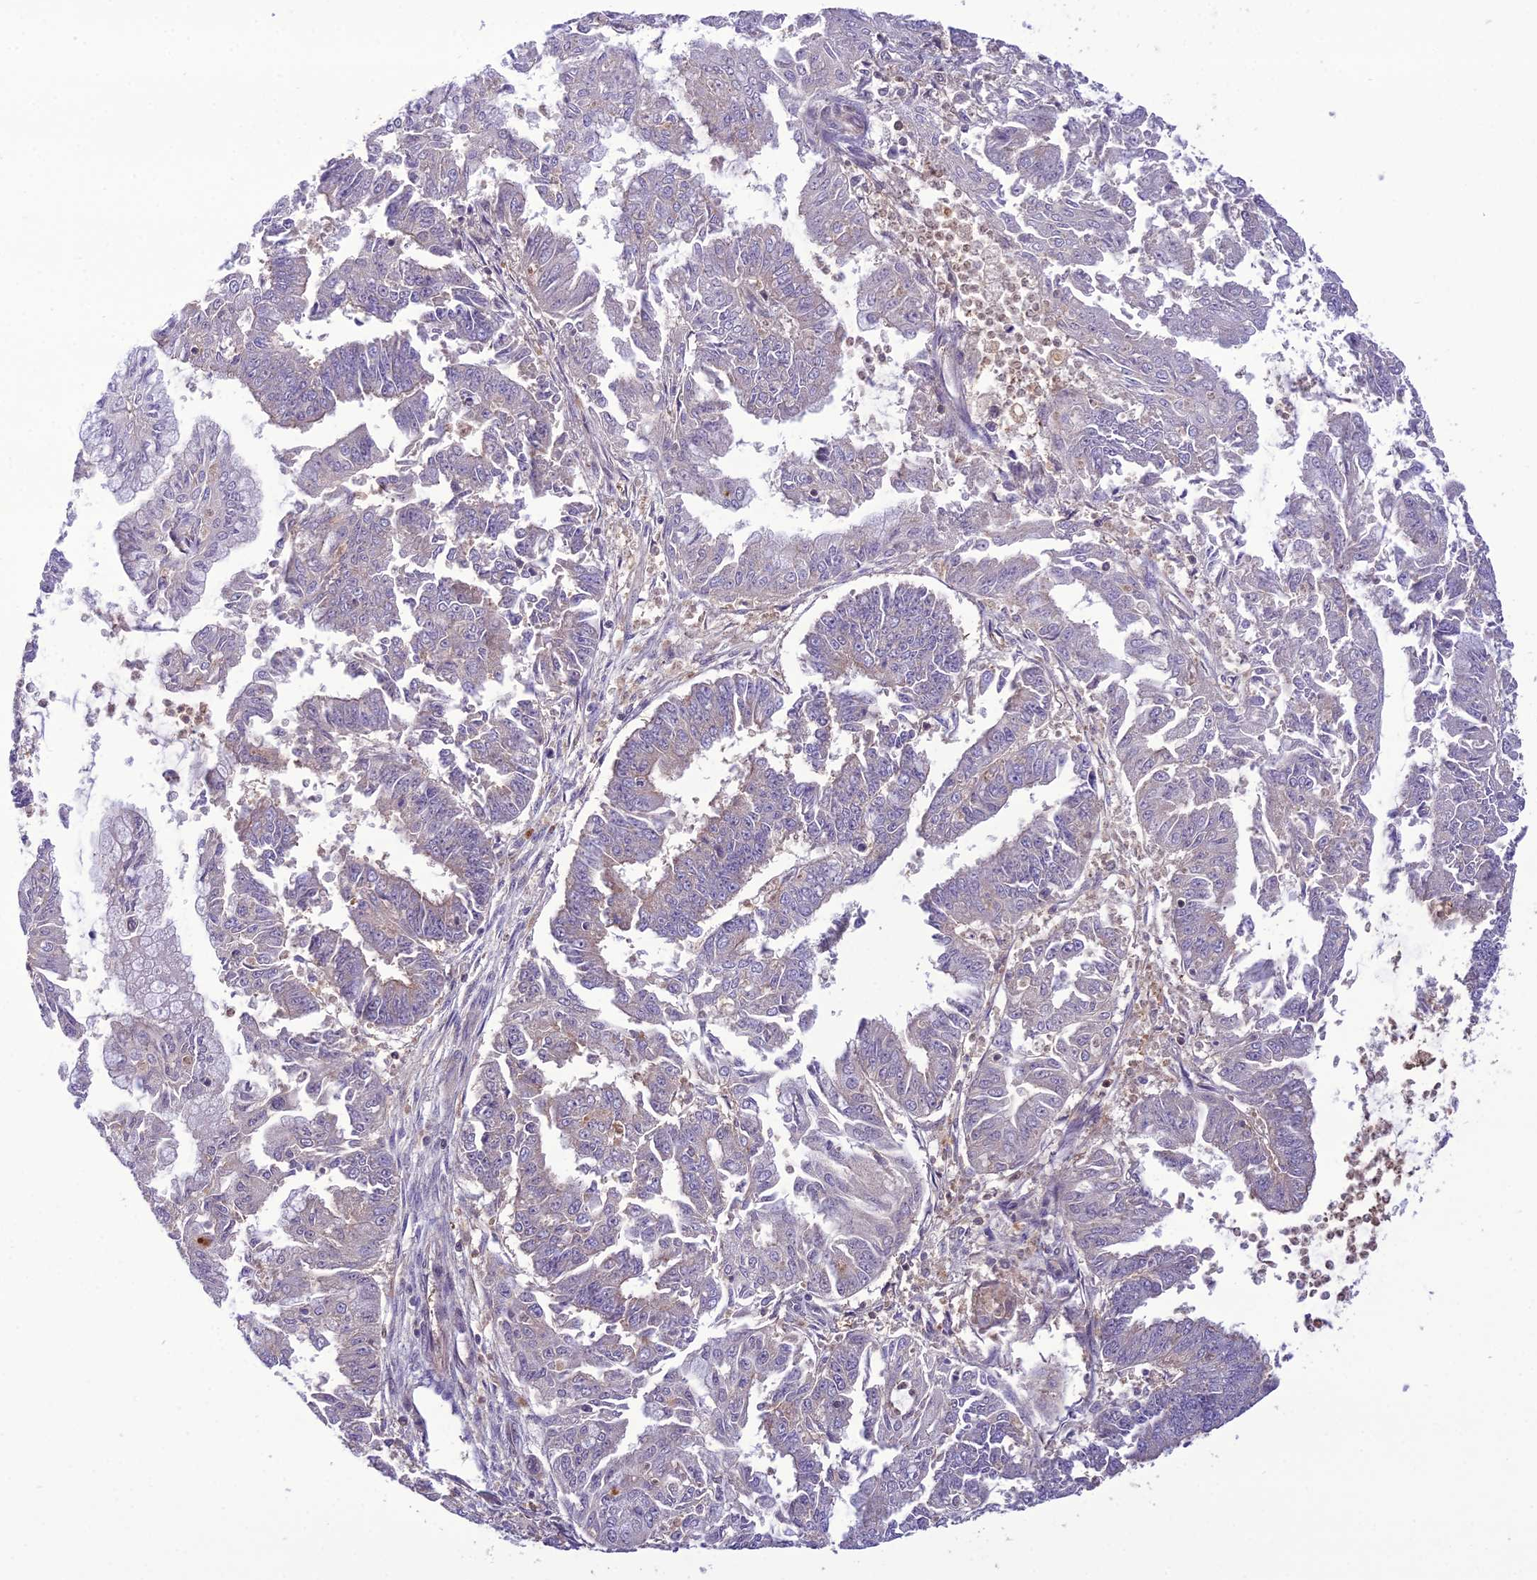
{"staining": {"intensity": "negative", "quantity": "none", "location": "none"}, "tissue": "endometrial cancer", "cell_type": "Tumor cells", "image_type": "cancer", "snomed": [{"axis": "morphology", "description": "Adenocarcinoma, NOS"}, {"axis": "topography", "description": "Endometrium"}], "caption": "Tumor cells show no significant protein positivity in endometrial adenocarcinoma.", "gene": "GDF6", "patient": {"sex": "female", "age": 73}}